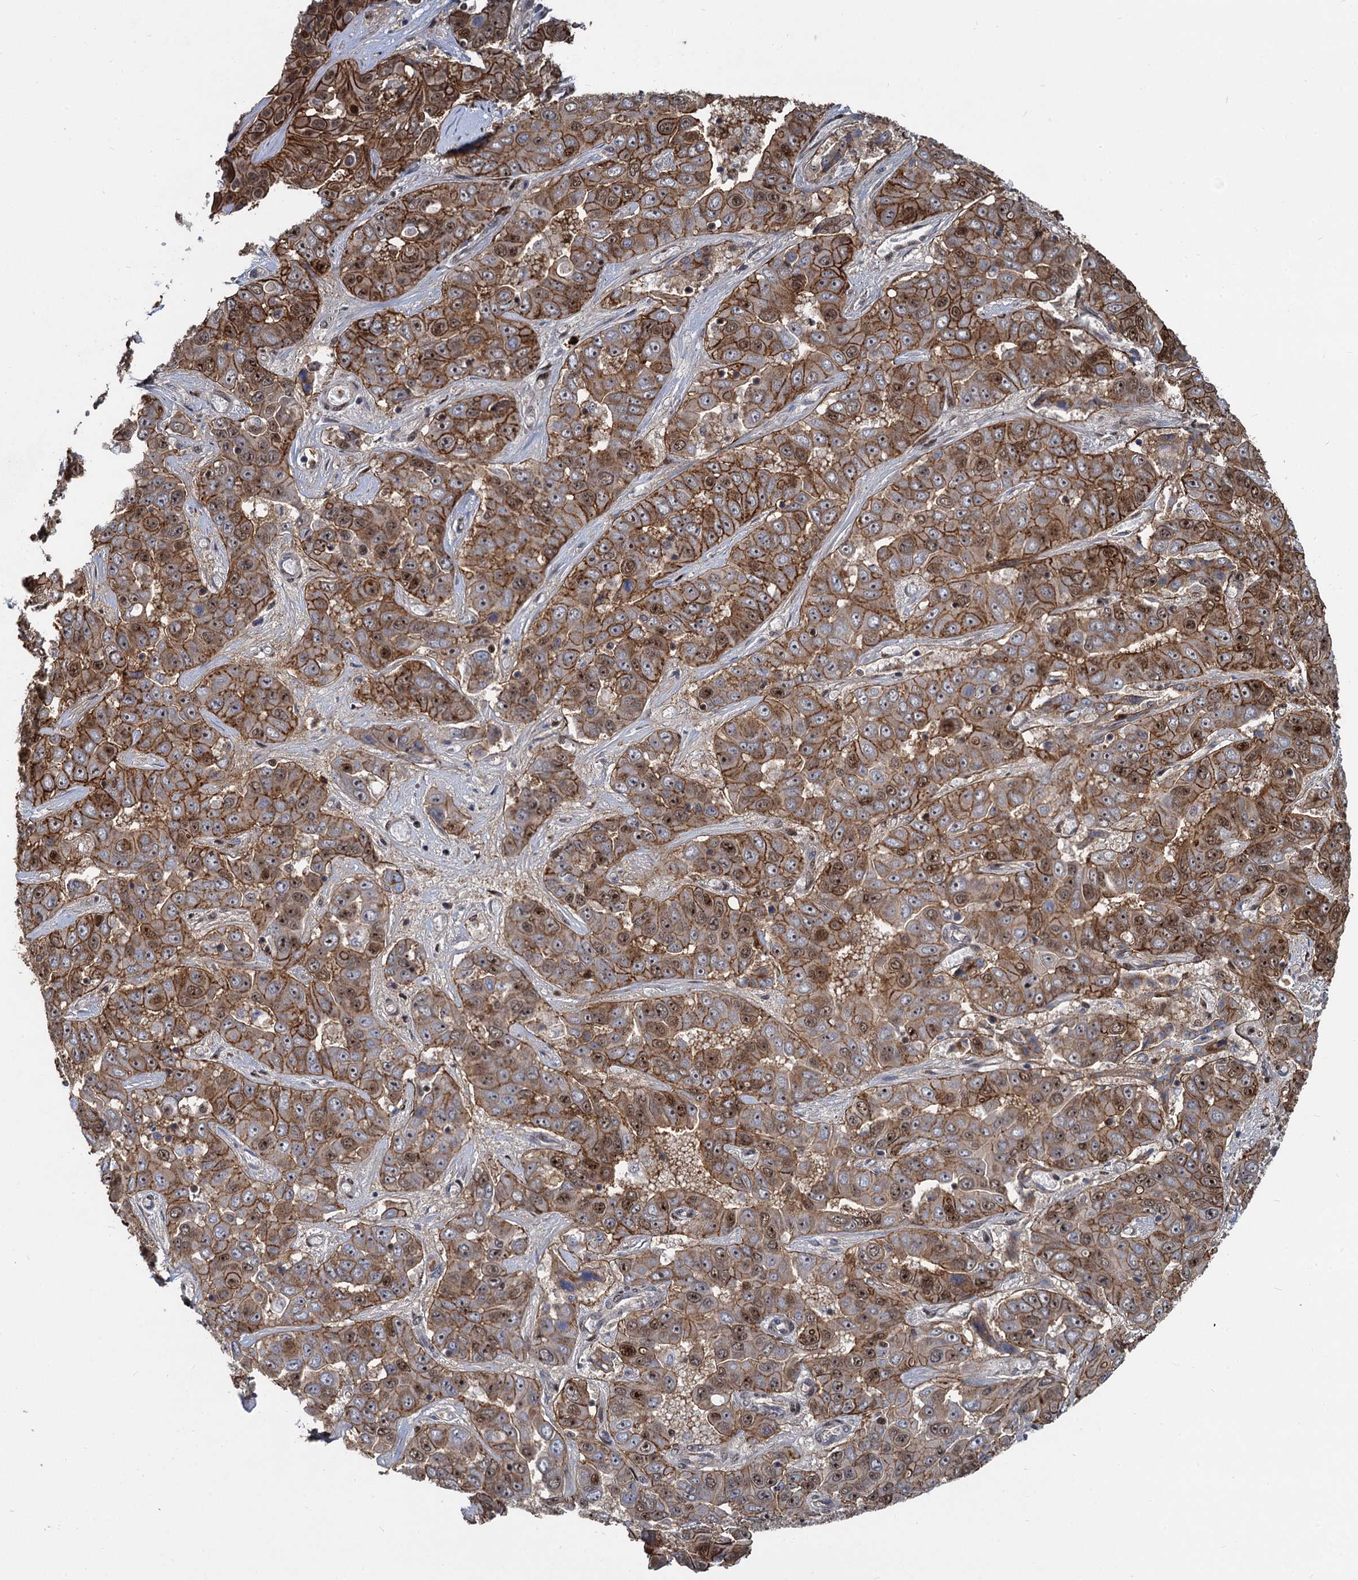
{"staining": {"intensity": "moderate", "quantity": ">75%", "location": "cytoplasmic/membranous,nuclear"}, "tissue": "liver cancer", "cell_type": "Tumor cells", "image_type": "cancer", "snomed": [{"axis": "morphology", "description": "Cholangiocarcinoma"}, {"axis": "topography", "description": "Liver"}], "caption": "Liver cancer stained with a protein marker displays moderate staining in tumor cells.", "gene": "ANKRD49", "patient": {"sex": "female", "age": 52}}